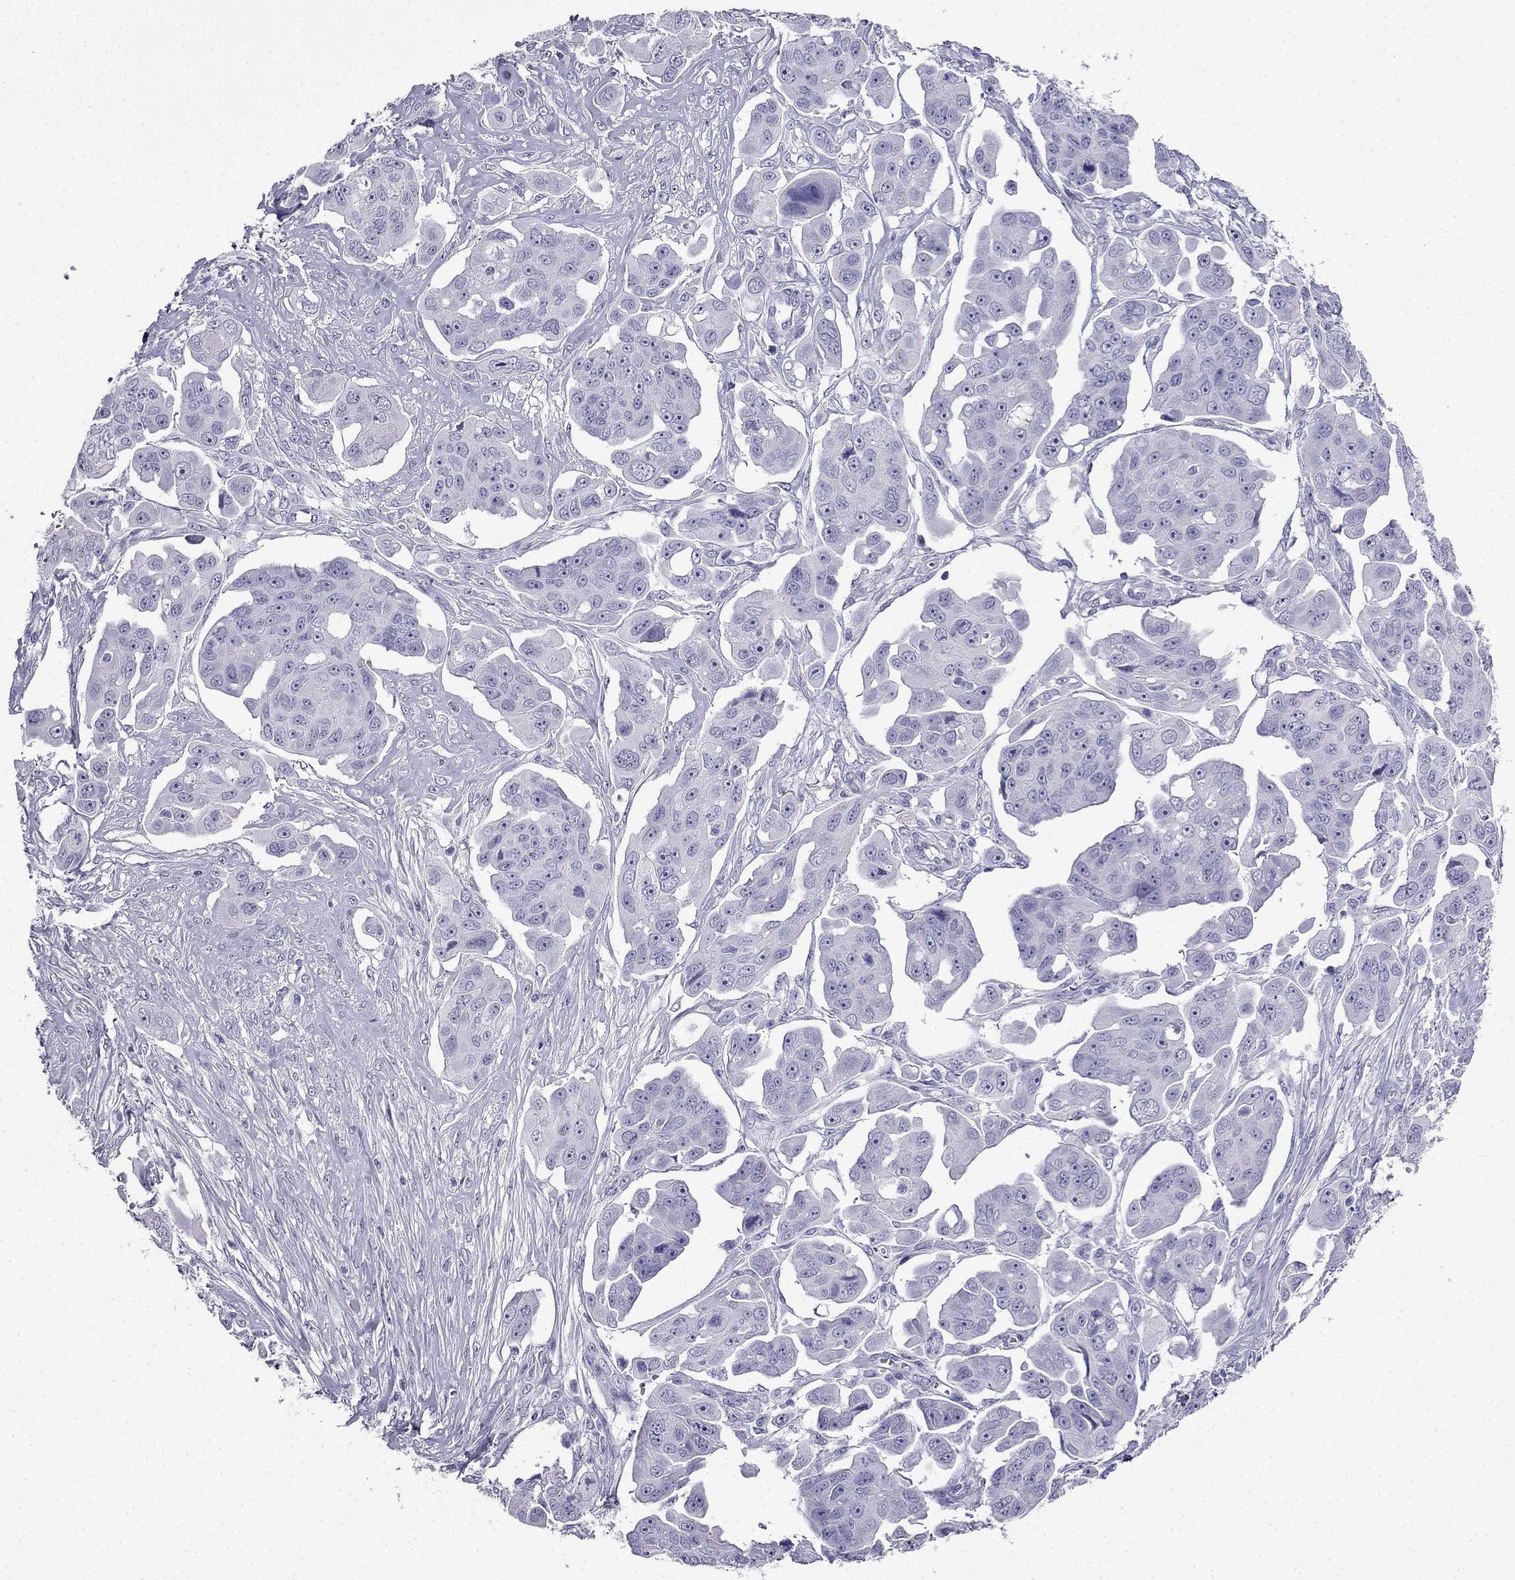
{"staining": {"intensity": "negative", "quantity": "none", "location": "none"}, "tissue": "ovarian cancer", "cell_type": "Tumor cells", "image_type": "cancer", "snomed": [{"axis": "morphology", "description": "Carcinoma, endometroid"}, {"axis": "topography", "description": "Ovary"}], "caption": "The photomicrograph demonstrates no significant positivity in tumor cells of endometroid carcinoma (ovarian). (IHC, brightfield microscopy, high magnification).", "gene": "CDHR4", "patient": {"sex": "female", "age": 70}}